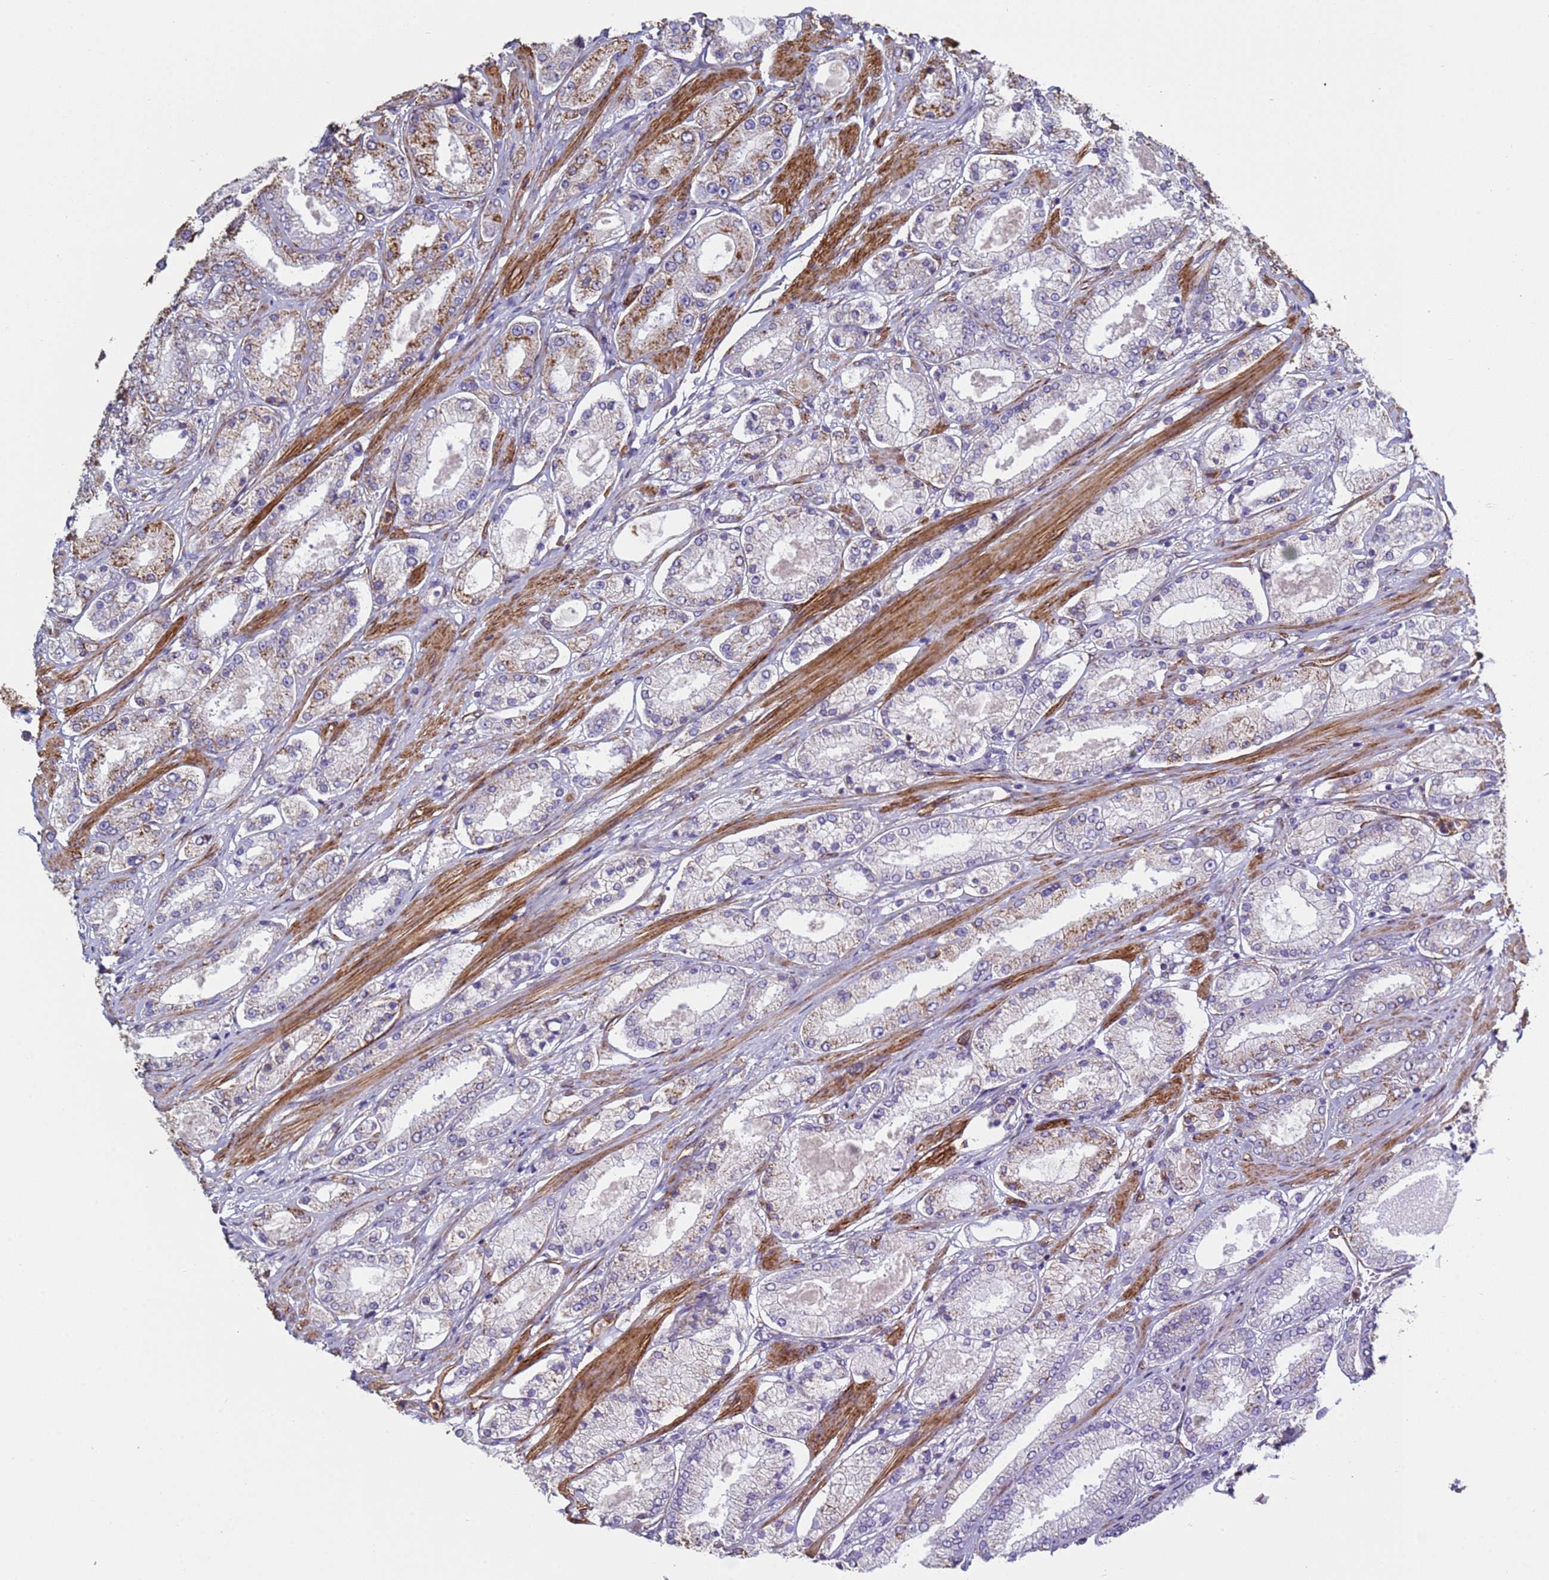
{"staining": {"intensity": "moderate", "quantity": "25%-75%", "location": "cytoplasmic/membranous"}, "tissue": "prostate cancer", "cell_type": "Tumor cells", "image_type": "cancer", "snomed": [{"axis": "morphology", "description": "Adenocarcinoma, High grade"}, {"axis": "topography", "description": "Prostate"}], "caption": "Prostate cancer (adenocarcinoma (high-grade)) stained for a protein (brown) reveals moderate cytoplasmic/membranous positive staining in about 25%-75% of tumor cells.", "gene": "GASK1A", "patient": {"sex": "male", "age": 69}}